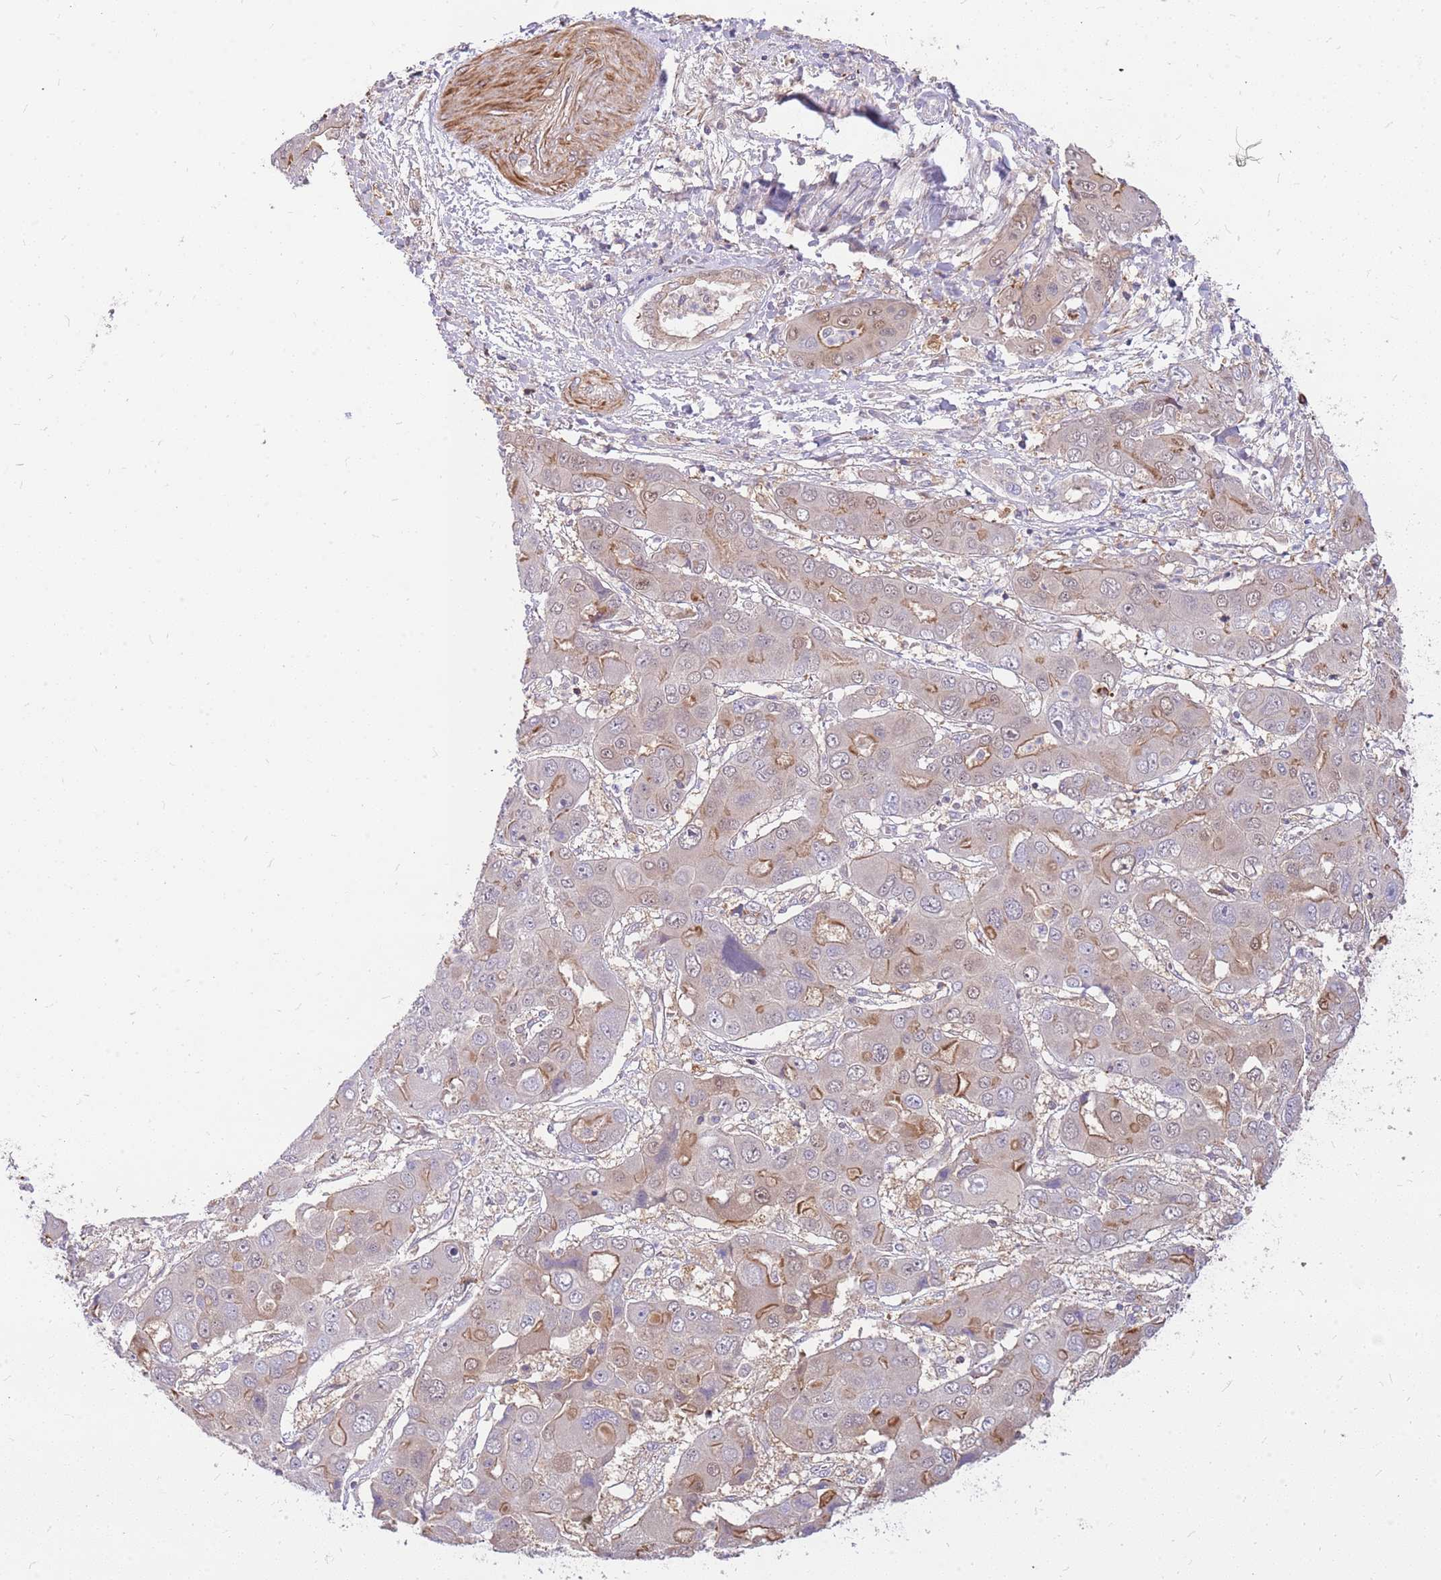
{"staining": {"intensity": "moderate", "quantity": "25%-75%", "location": "cytoplasmic/membranous"}, "tissue": "liver cancer", "cell_type": "Tumor cells", "image_type": "cancer", "snomed": [{"axis": "morphology", "description": "Cholangiocarcinoma"}, {"axis": "topography", "description": "Liver"}], "caption": "Immunohistochemistry histopathology image of neoplastic tissue: human liver cancer (cholangiocarcinoma) stained using immunohistochemistry reveals medium levels of moderate protein expression localized specifically in the cytoplasmic/membranous of tumor cells, appearing as a cytoplasmic/membranous brown color.", "gene": "MVD", "patient": {"sex": "male", "age": 67}}